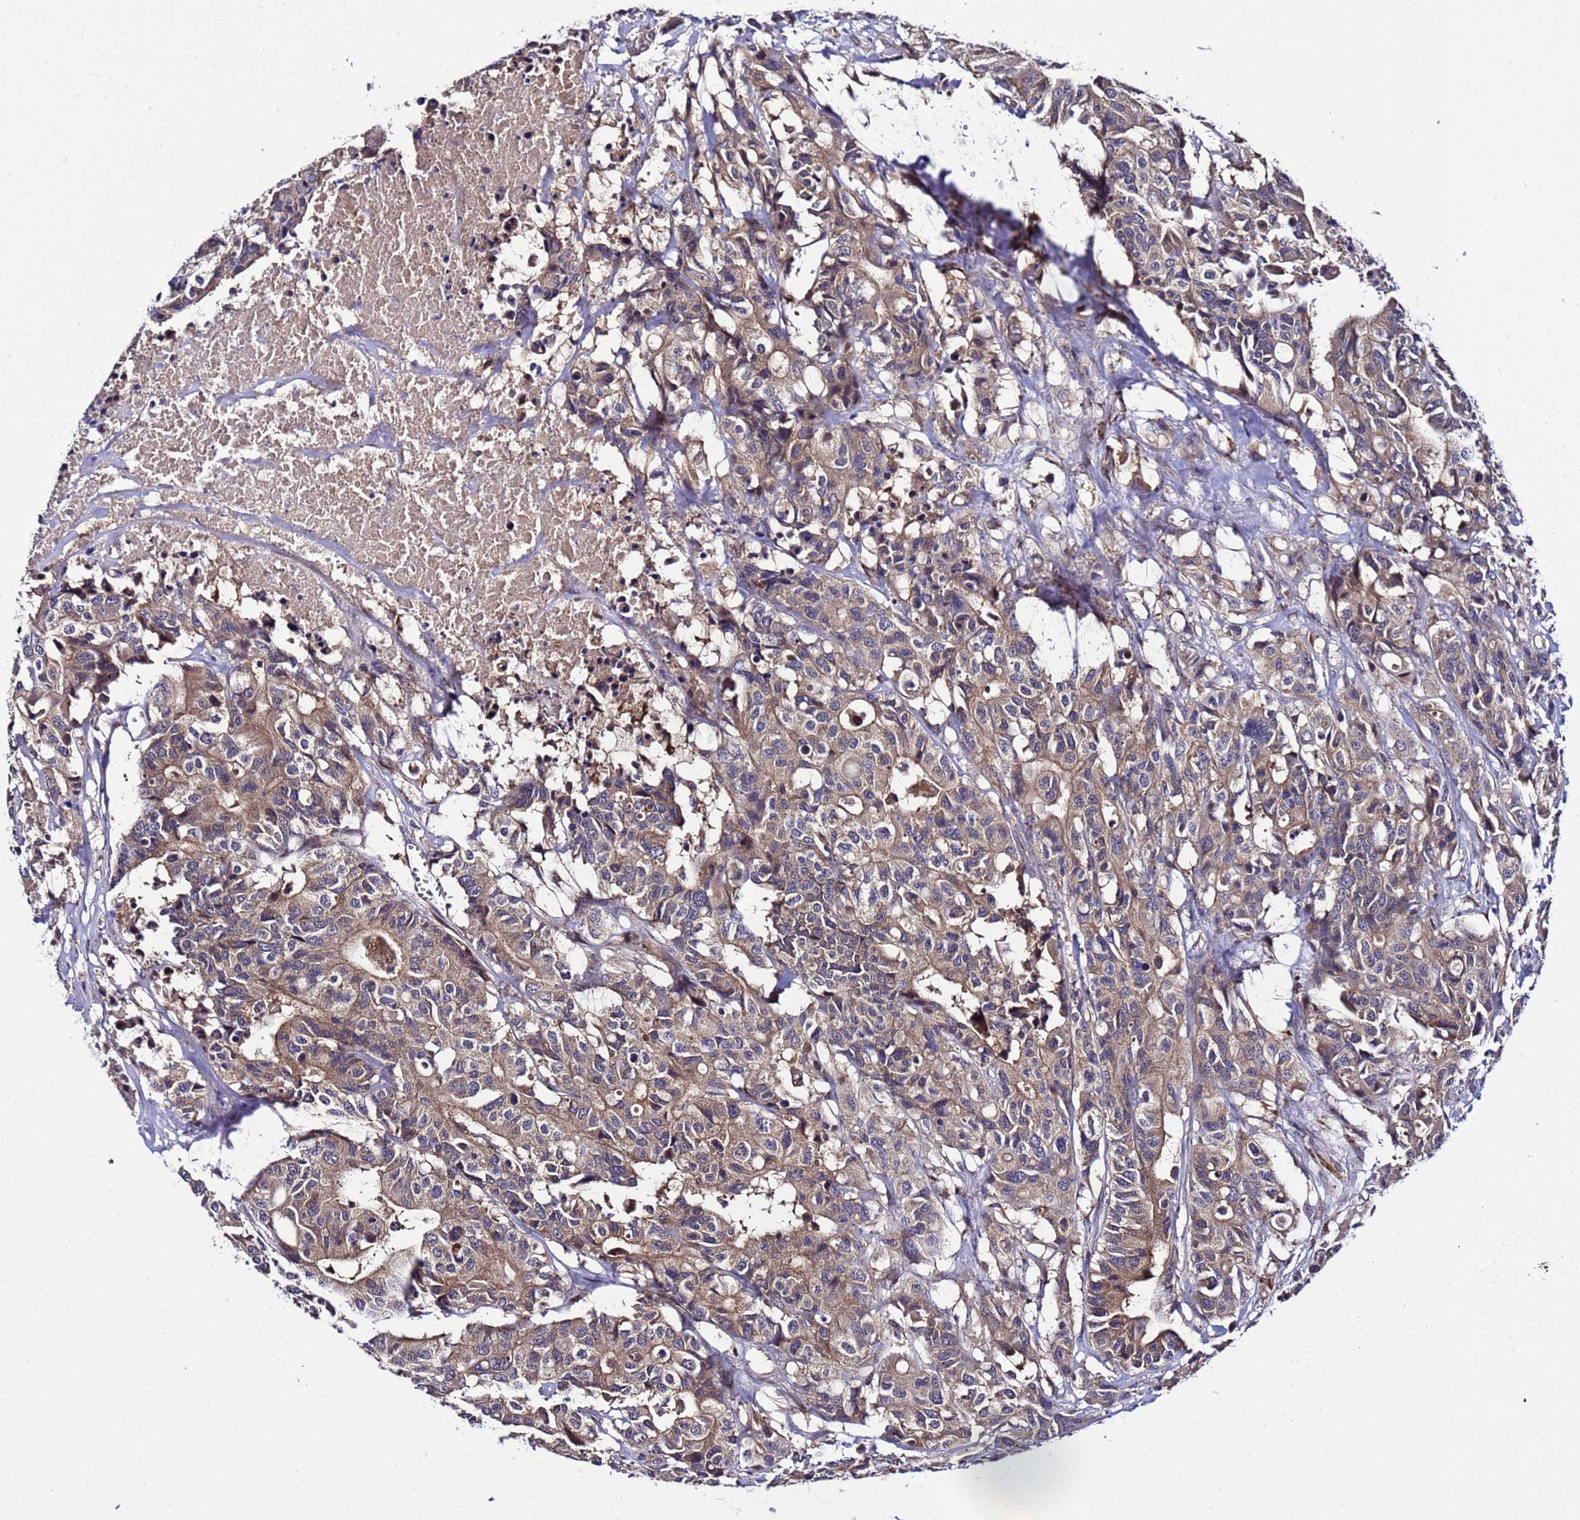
{"staining": {"intensity": "weak", "quantity": ">75%", "location": "cytoplasmic/membranous"}, "tissue": "colorectal cancer", "cell_type": "Tumor cells", "image_type": "cancer", "snomed": [{"axis": "morphology", "description": "Adenocarcinoma, NOS"}, {"axis": "topography", "description": "Colon"}], "caption": "Adenocarcinoma (colorectal) stained with a brown dye displays weak cytoplasmic/membranous positive staining in approximately >75% of tumor cells.", "gene": "PLXDC2", "patient": {"sex": "male", "age": 77}}